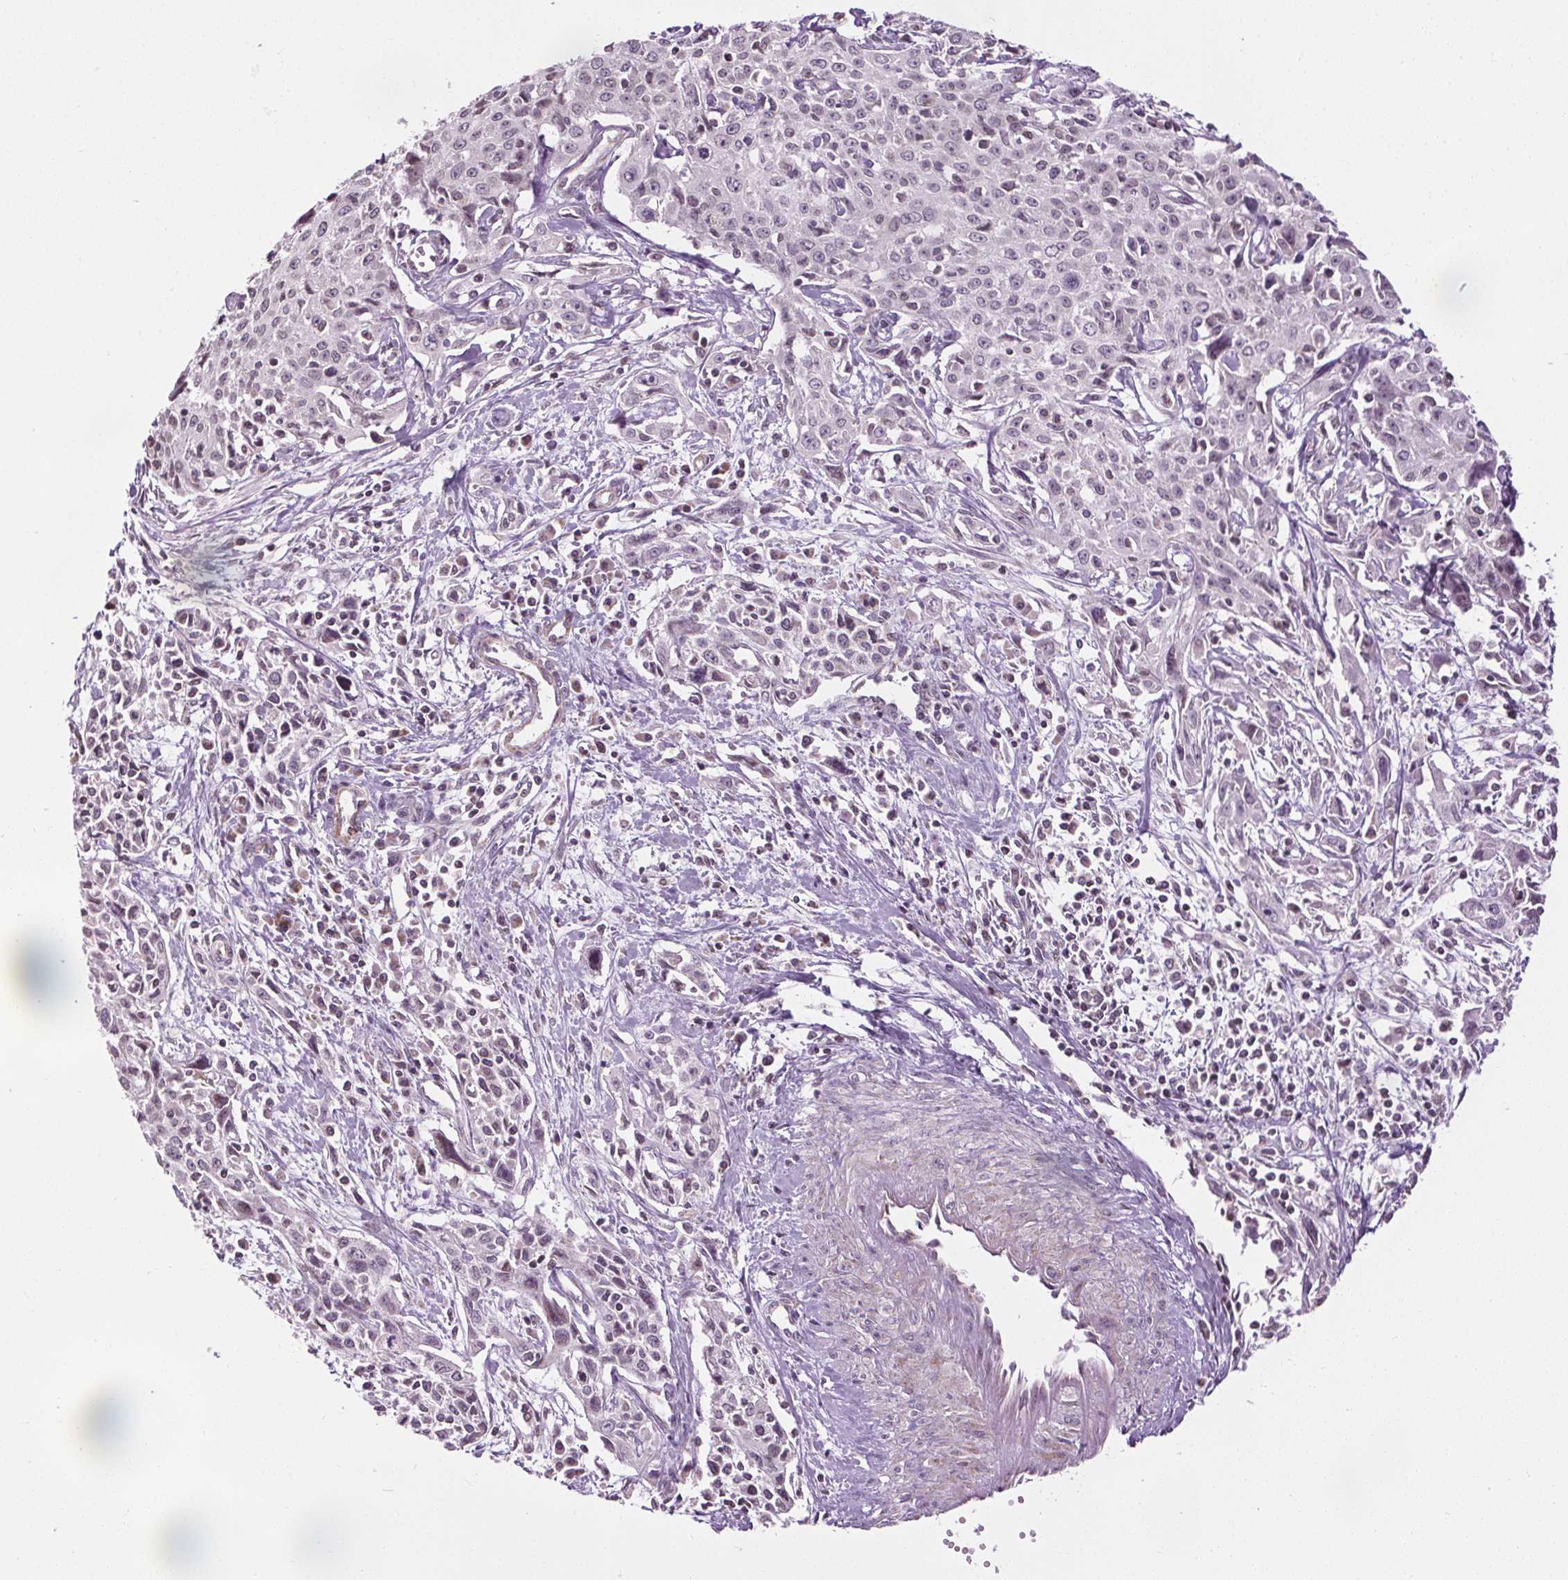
{"staining": {"intensity": "weak", "quantity": "<25%", "location": "nuclear"}, "tissue": "cervical cancer", "cell_type": "Tumor cells", "image_type": "cancer", "snomed": [{"axis": "morphology", "description": "Squamous cell carcinoma, NOS"}, {"axis": "topography", "description": "Cervix"}], "caption": "A high-resolution histopathology image shows immunohistochemistry staining of squamous cell carcinoma (cervical), which shows no significant expression in tumor cells.", "gene": "LFNG", "patient": {"sex": "female", "age": 38}}